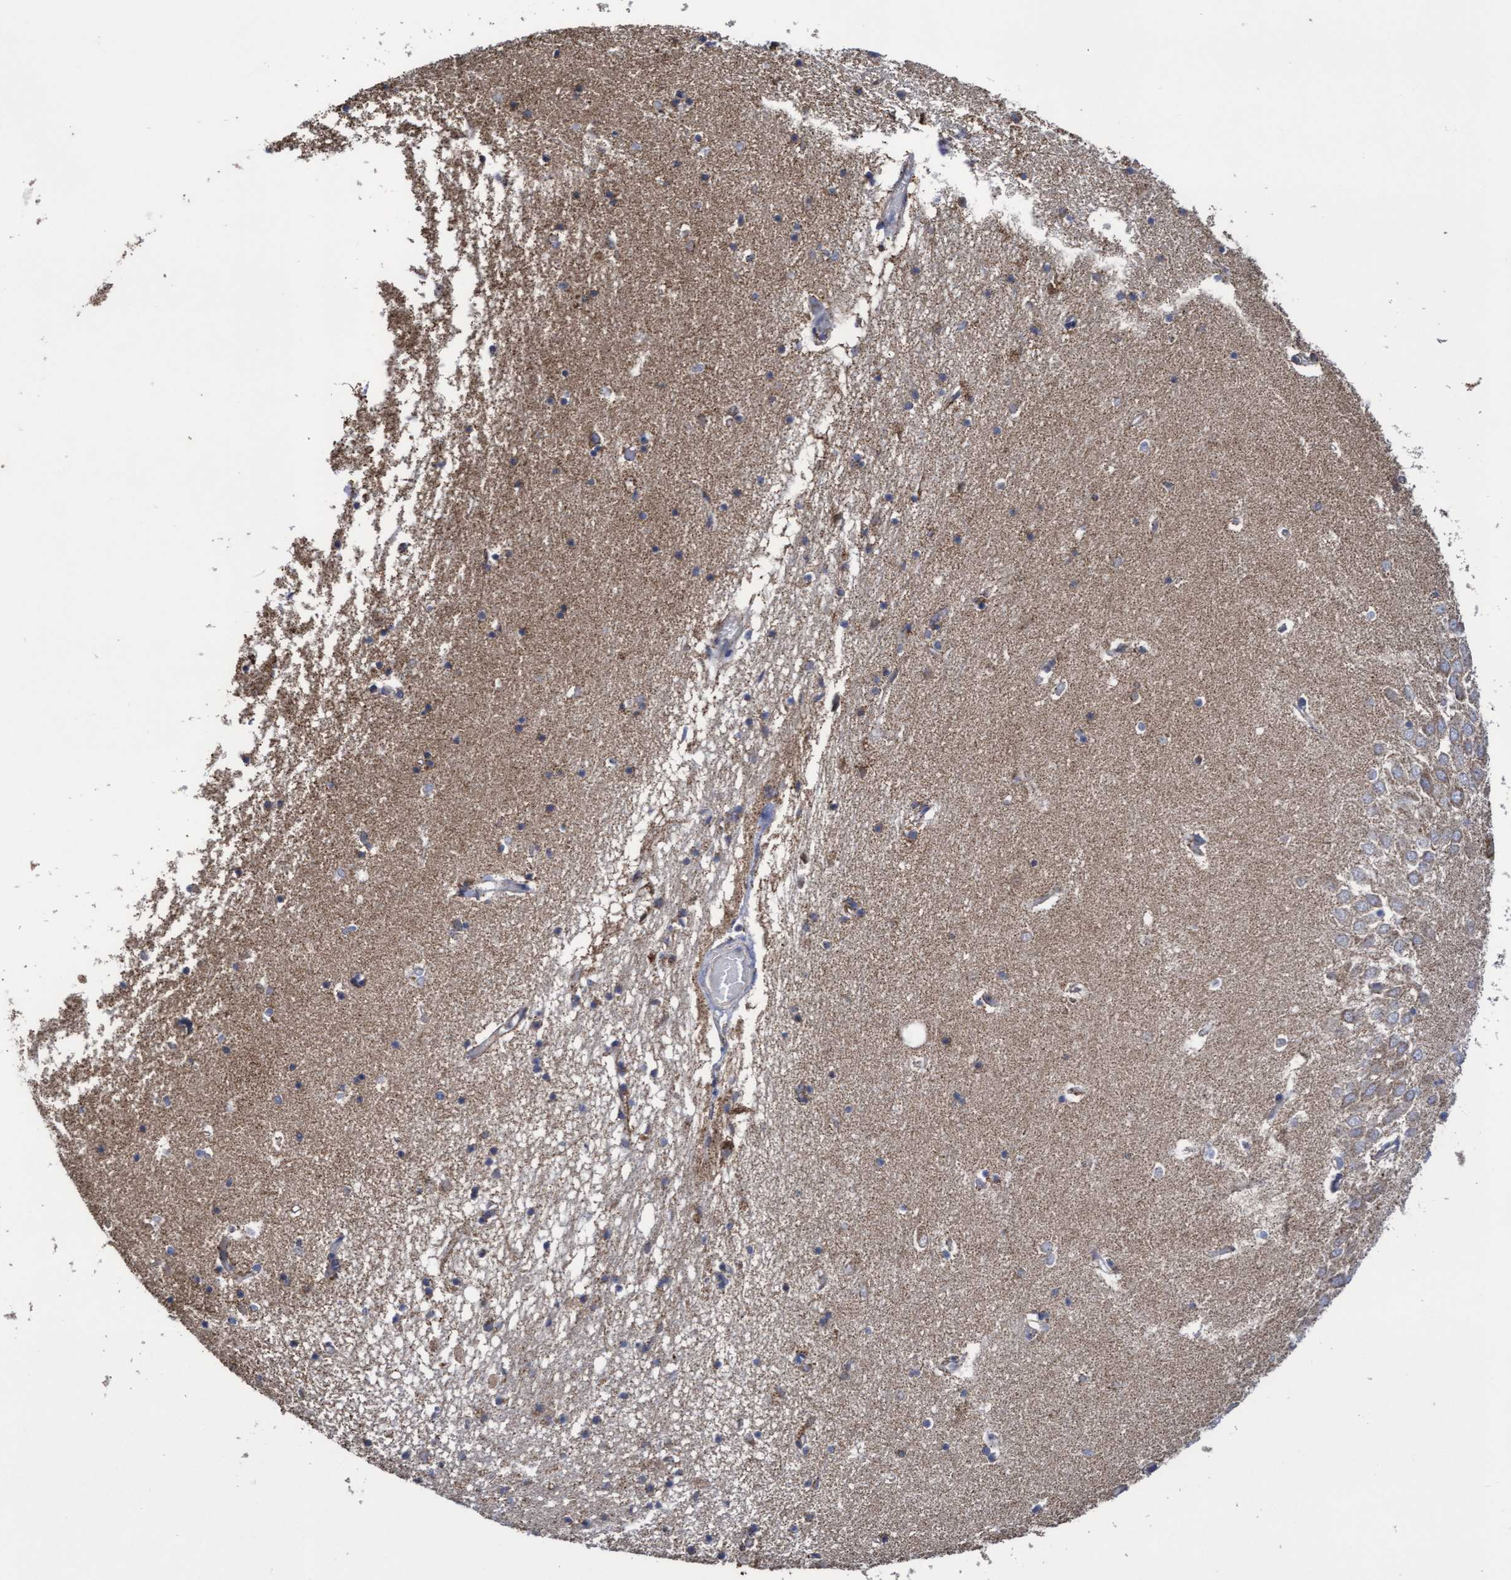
{"staining": {"intensity": "weak", "quantity": "<25%", "location": "cytoplasmic/membranous"}, "tissue": "hippocampus", "cell_type": "Glial cells", "image_type": "normal", "snomed": [{"axis": "morphology", "description": "Normal tissue, NOS"}, {"axis": "topography", "description": "Hippocampus"}], "caption": "Immunohistochemical staining of normal human hippocampus reveals no significant staining in glial cells. (Brightfield microscopy of DAB (3,3'-diaminobenzidine) immunohistochemistry (IHC) at high magnification).", "gene": "COBL", "patient": {"sex": "male", "age": 70}}